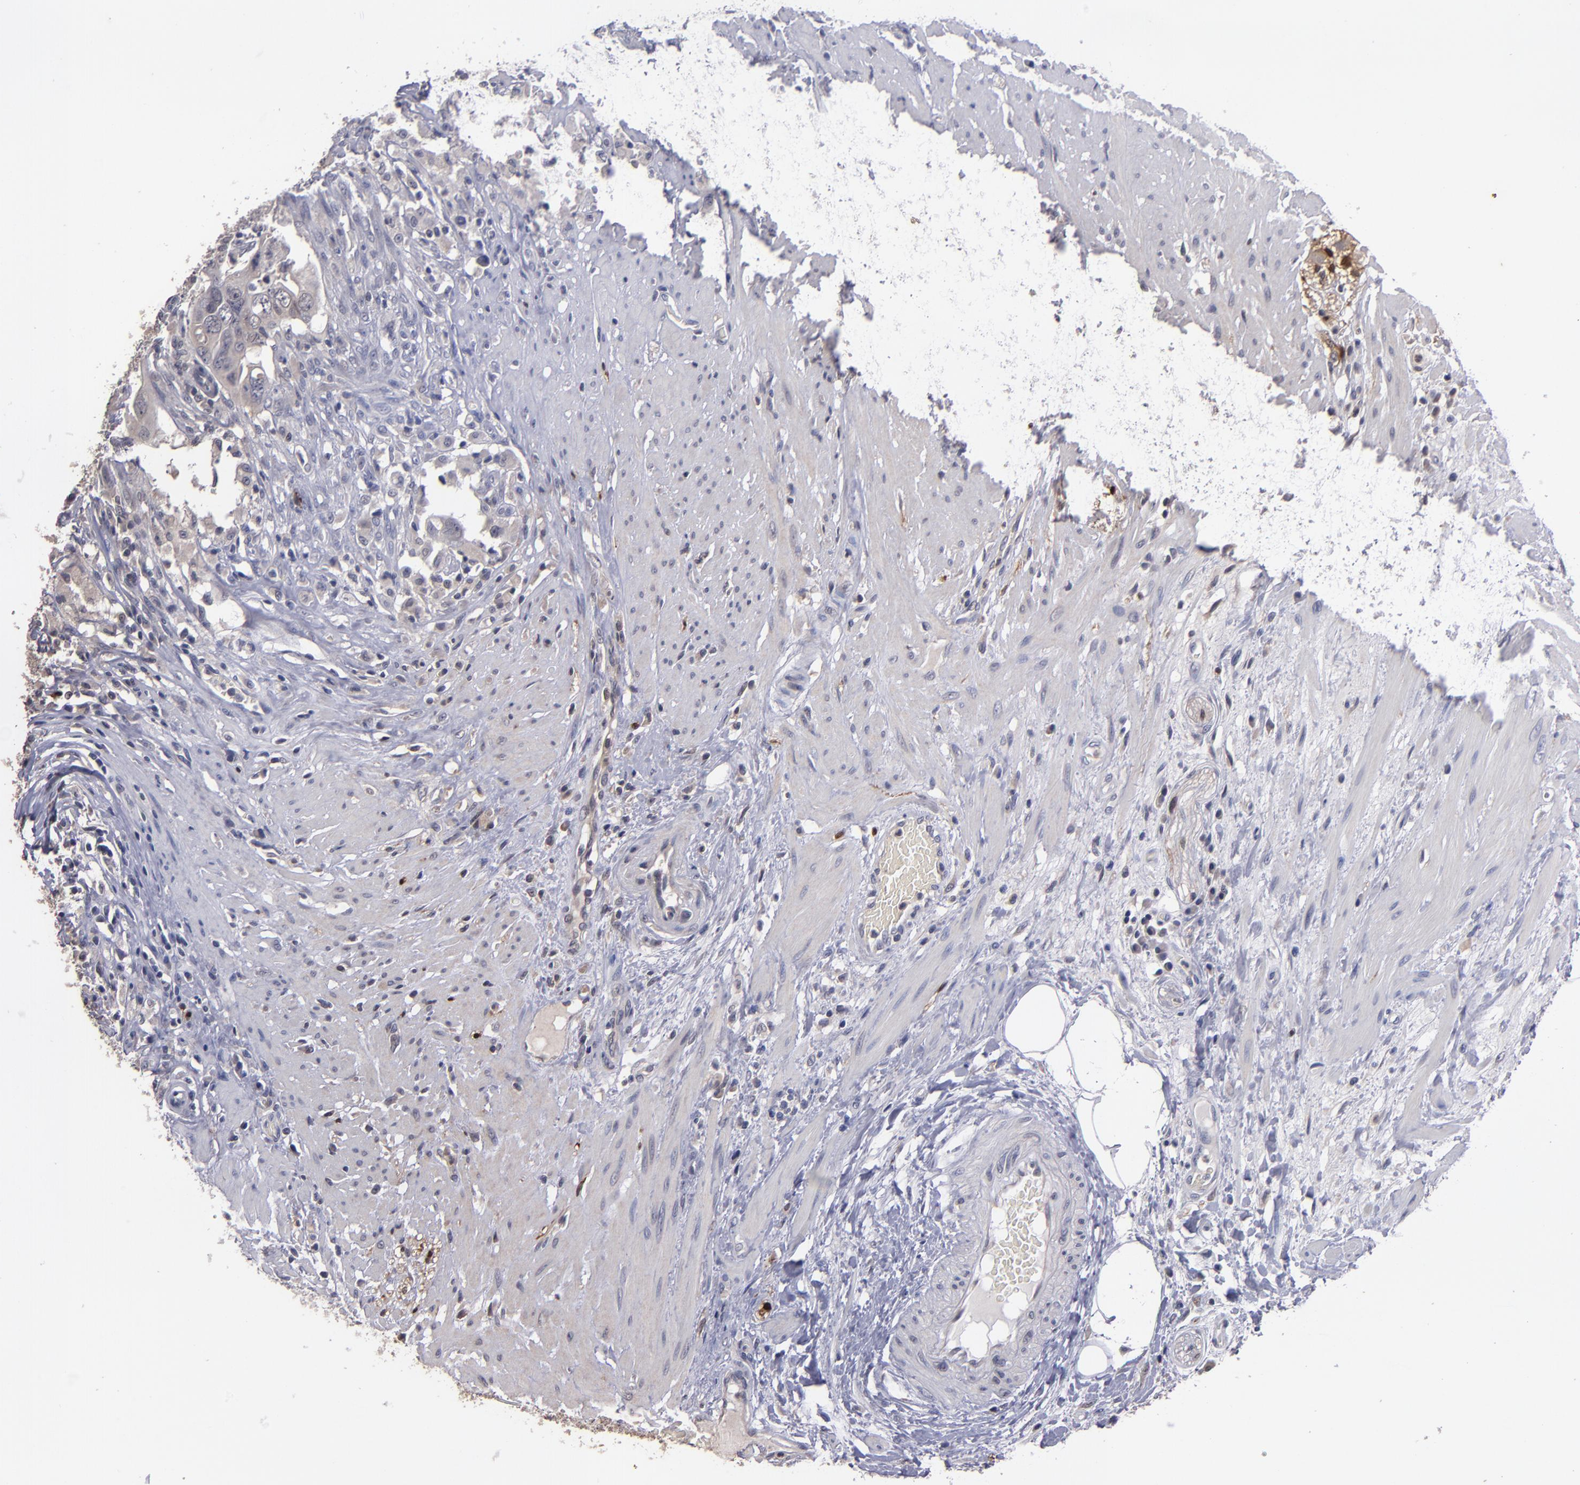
{"staining": {"intensity": "weak", "quantity": "<25%", "location": "cytoplasmic/membranous,nuclear"}, "tissue": "colorectal cancer", "cell_type": "Tumor cells", "image_type": "cancer", "snomed": [{"axis": "morphology", "description": "Adenocarcinoma, NOS"}, {"axis": "topography", "description": "Rectum"}], "caption": "Tumor cells are negative for protein expression in human colorectal adenocarcinoma. (Brightfield microscopy of DAB (3,3'-diaminobenzidine) immunohistochemistry at high magnification).", "gene": "S100A1", "patient": {"sex": "male", "age": 53}}